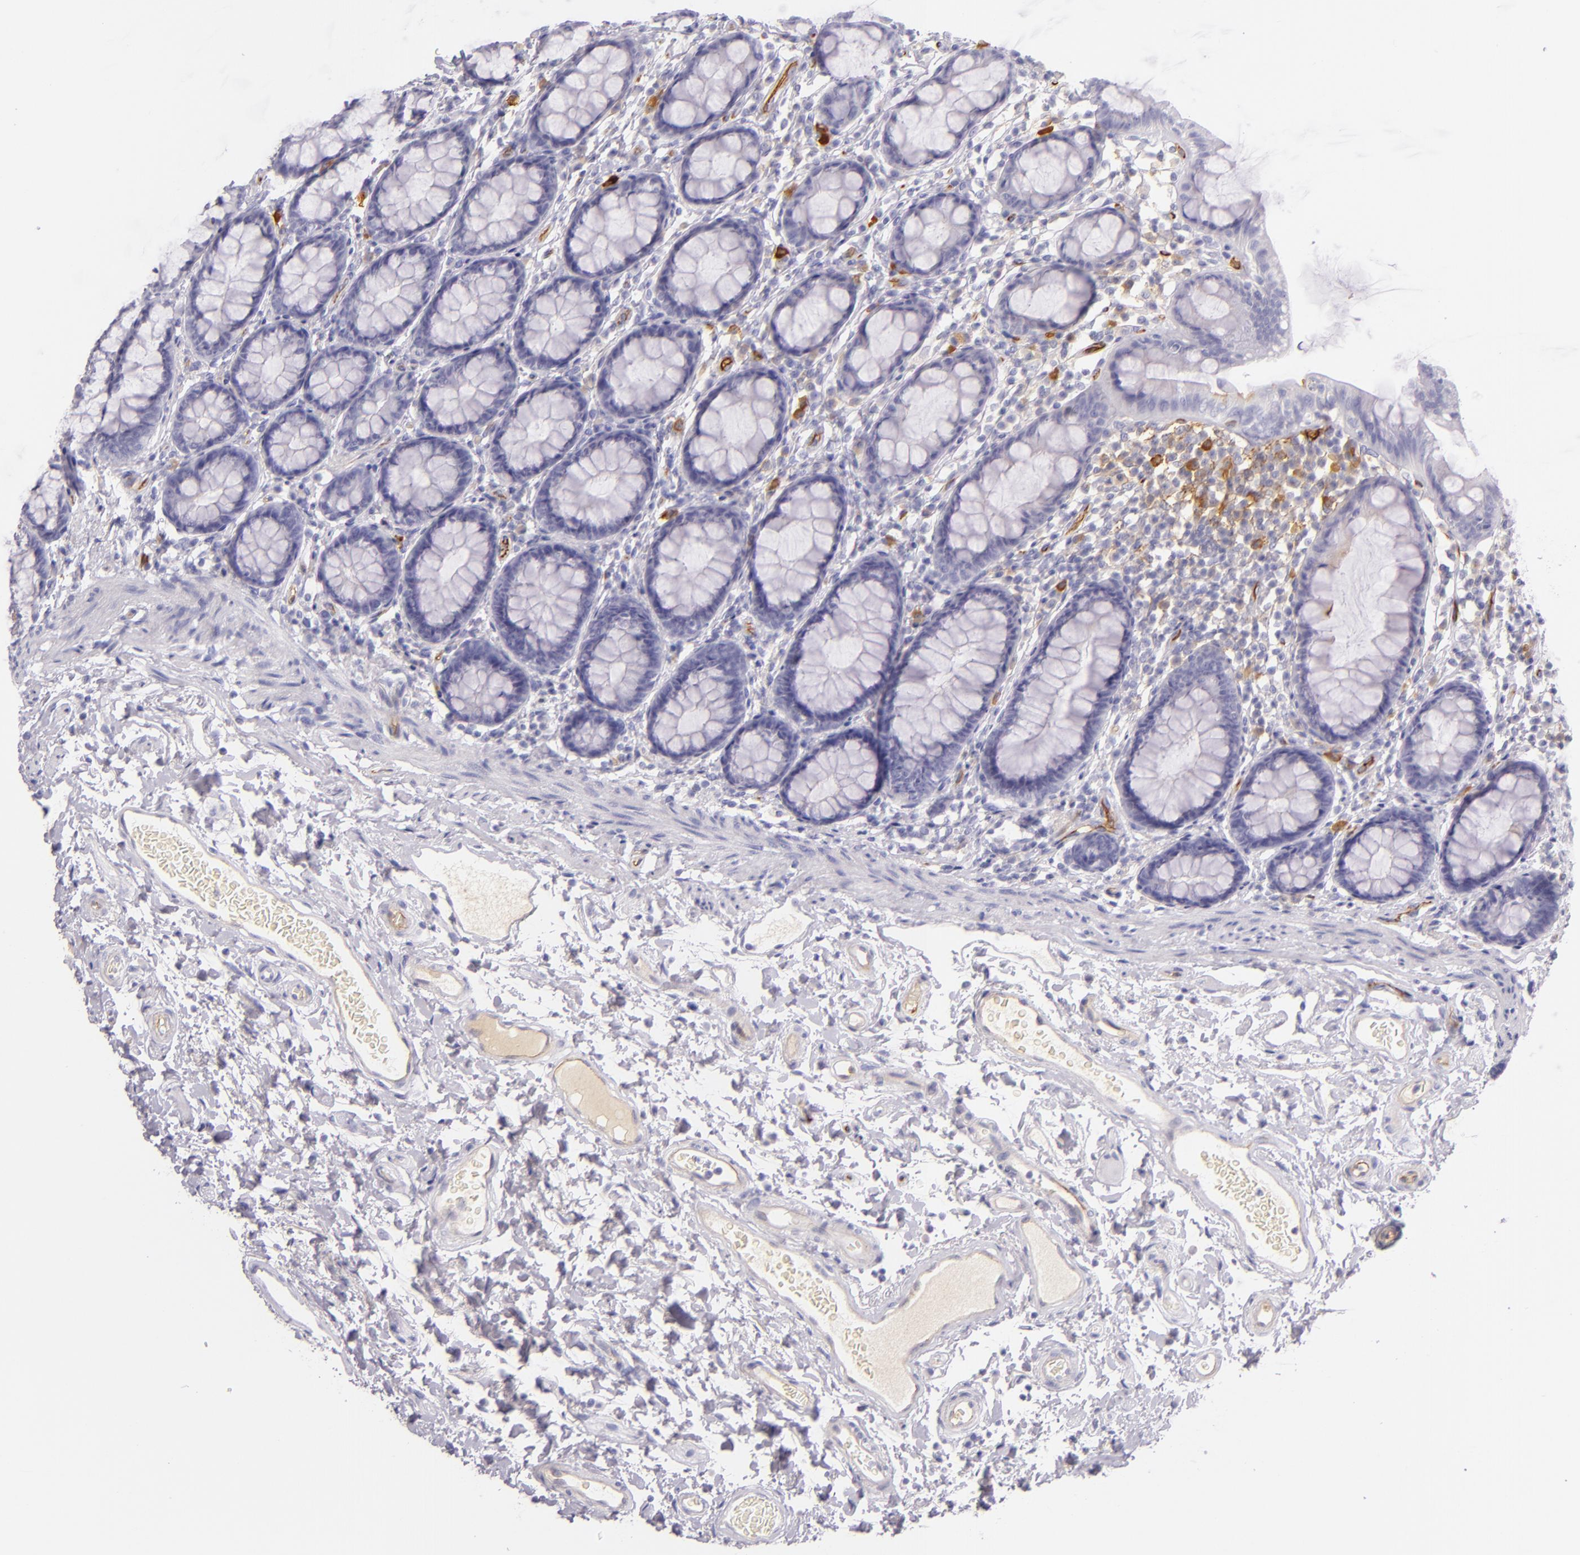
{"staining": {"intensity": "negative", "quantity": "none", "location": "none"}, "tissue": "rectum", "cell_type": "Glandular cells", "image_type": "normal", "snomed": [{"axis": "morphology", "description": "Normal tissue, NOS"}, {"axis": "topography", "description": "Rectum"}], "caption": "IHC histopathology image of normal human rectum stained for a protein (brown), which demonstrates no positivity in glandular cells.", "gene": "ICAM1", "patient": {"sex": "male", "age": 92}}